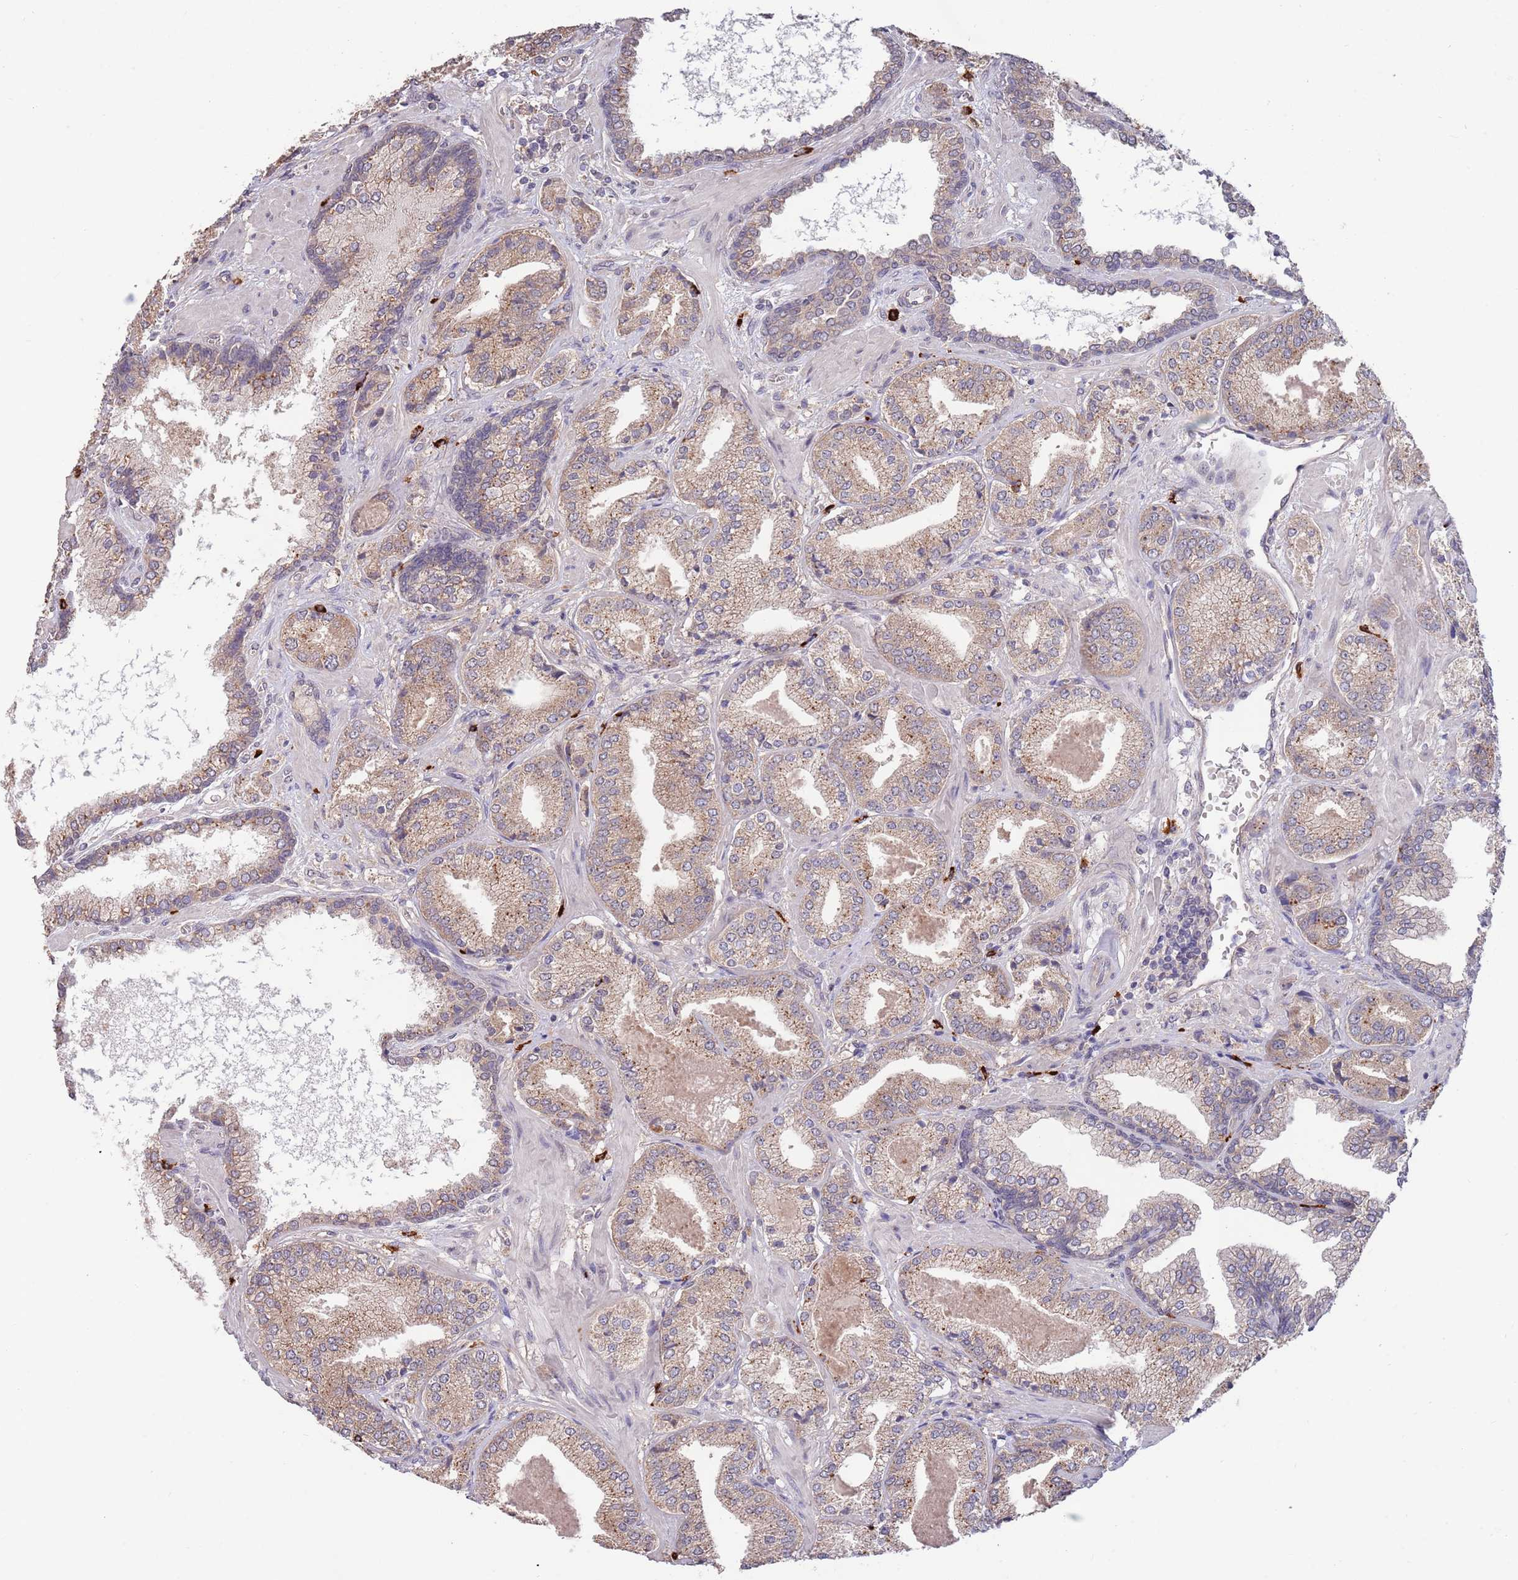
{"staining": {"intensity": "moderate", "quantity": ">75%", "location": "cytoplasmic/membranous"}, "tissue": "prostate cancer", "cell_type": "Tumor cells", "image_type": "cancer", "snomed": [{"axis": "morphology", "description": "Adenocarcinoma, High grade"}, {"axis": "topography", "description": "Prostate"}], "caption": "DAB (3,3'-diaminobenzidine) immunohistochemical staining of prostate adenocarcinoma (high-grade) exhibits moderate cytoplasmic/membranous protein expression in approximately >75% of tumor cells.", "gene": "MARVELD2", "patient": {"sex": "male", "age": 63}}